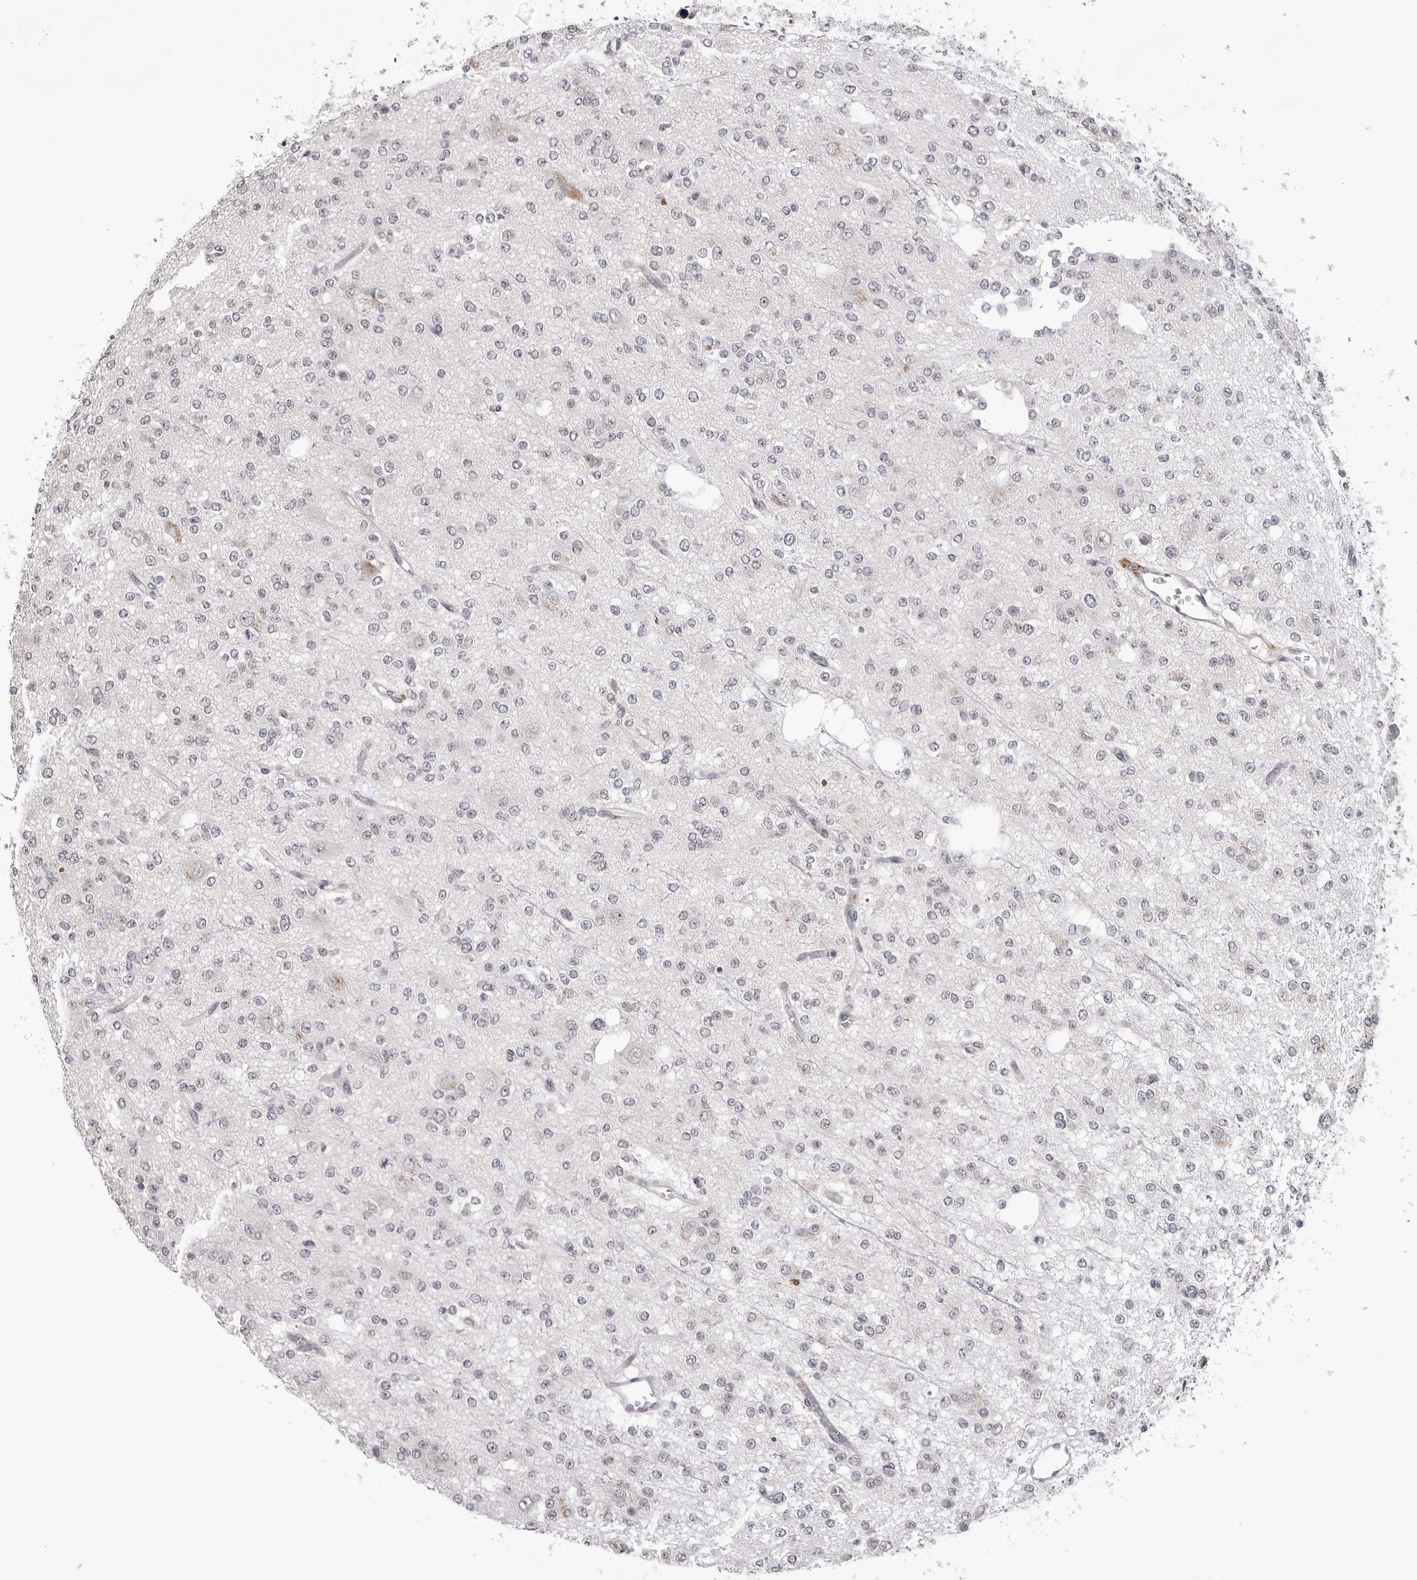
{"staining": {"intensity": "negative", "quantity": "none", "location": "none"}, "tissue": "glioma", "cell_type": "Tumor cells", "image_type": "cancer", "snomed": [{"axis": "morphology", "description": "Glioma, malignant, Low grade"}, {"axis": "topography", "description": "Brain"}], "caption": "Immunohistochemistry (IHC) histopathology image of glioma stained for a protein (brown), which demonstrates no staining in tumor cells. The staining is performed using DAB brown chromogen with nuclei counter-stained in using hematoxylin.", "gene": "CDK20", "patient": {"sex": "male", "age": 38}}